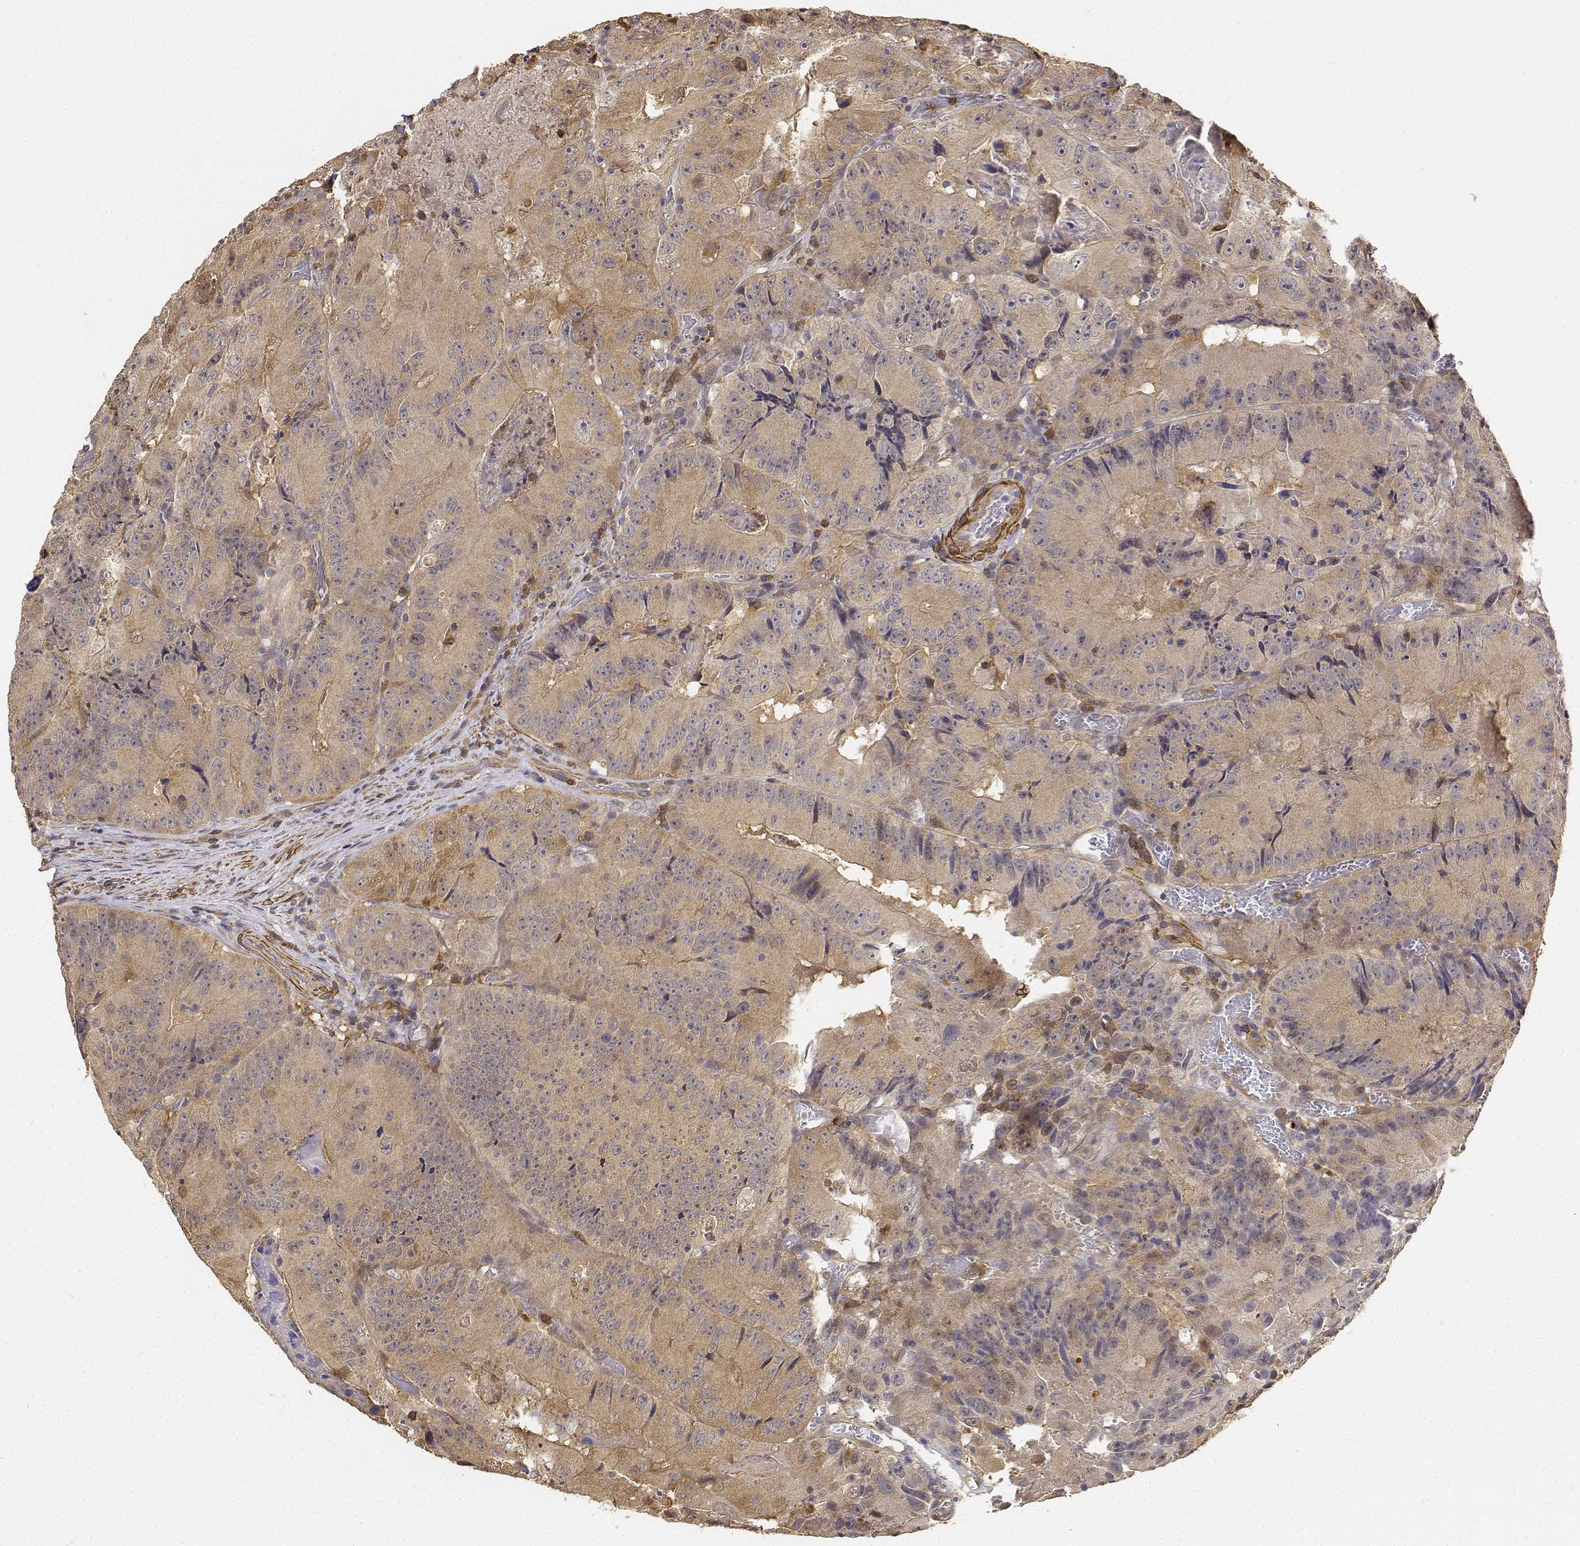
{"staining": {"intensity": "moderate", "quantity": ">75%", "location": "cytoplasmic/membranous"}, "tissue": "colorectal cancer", "cell_type": "Tumor cells", "image_type": "cancer", "snomed": [{"axis": "morphology", "description": "Adenocarcinoma, NOS"}, {"axis": "topography", "description": "Colon"}], "caption": "This is a micrograph of immunohistochemistry staining of adenocarcinoma (colorectal), which shows moderate positivity in the cytoplasmic/membranous of tumor cells.", "gene": "PCID2", "patient": {"sex": "female", "age": 86}}